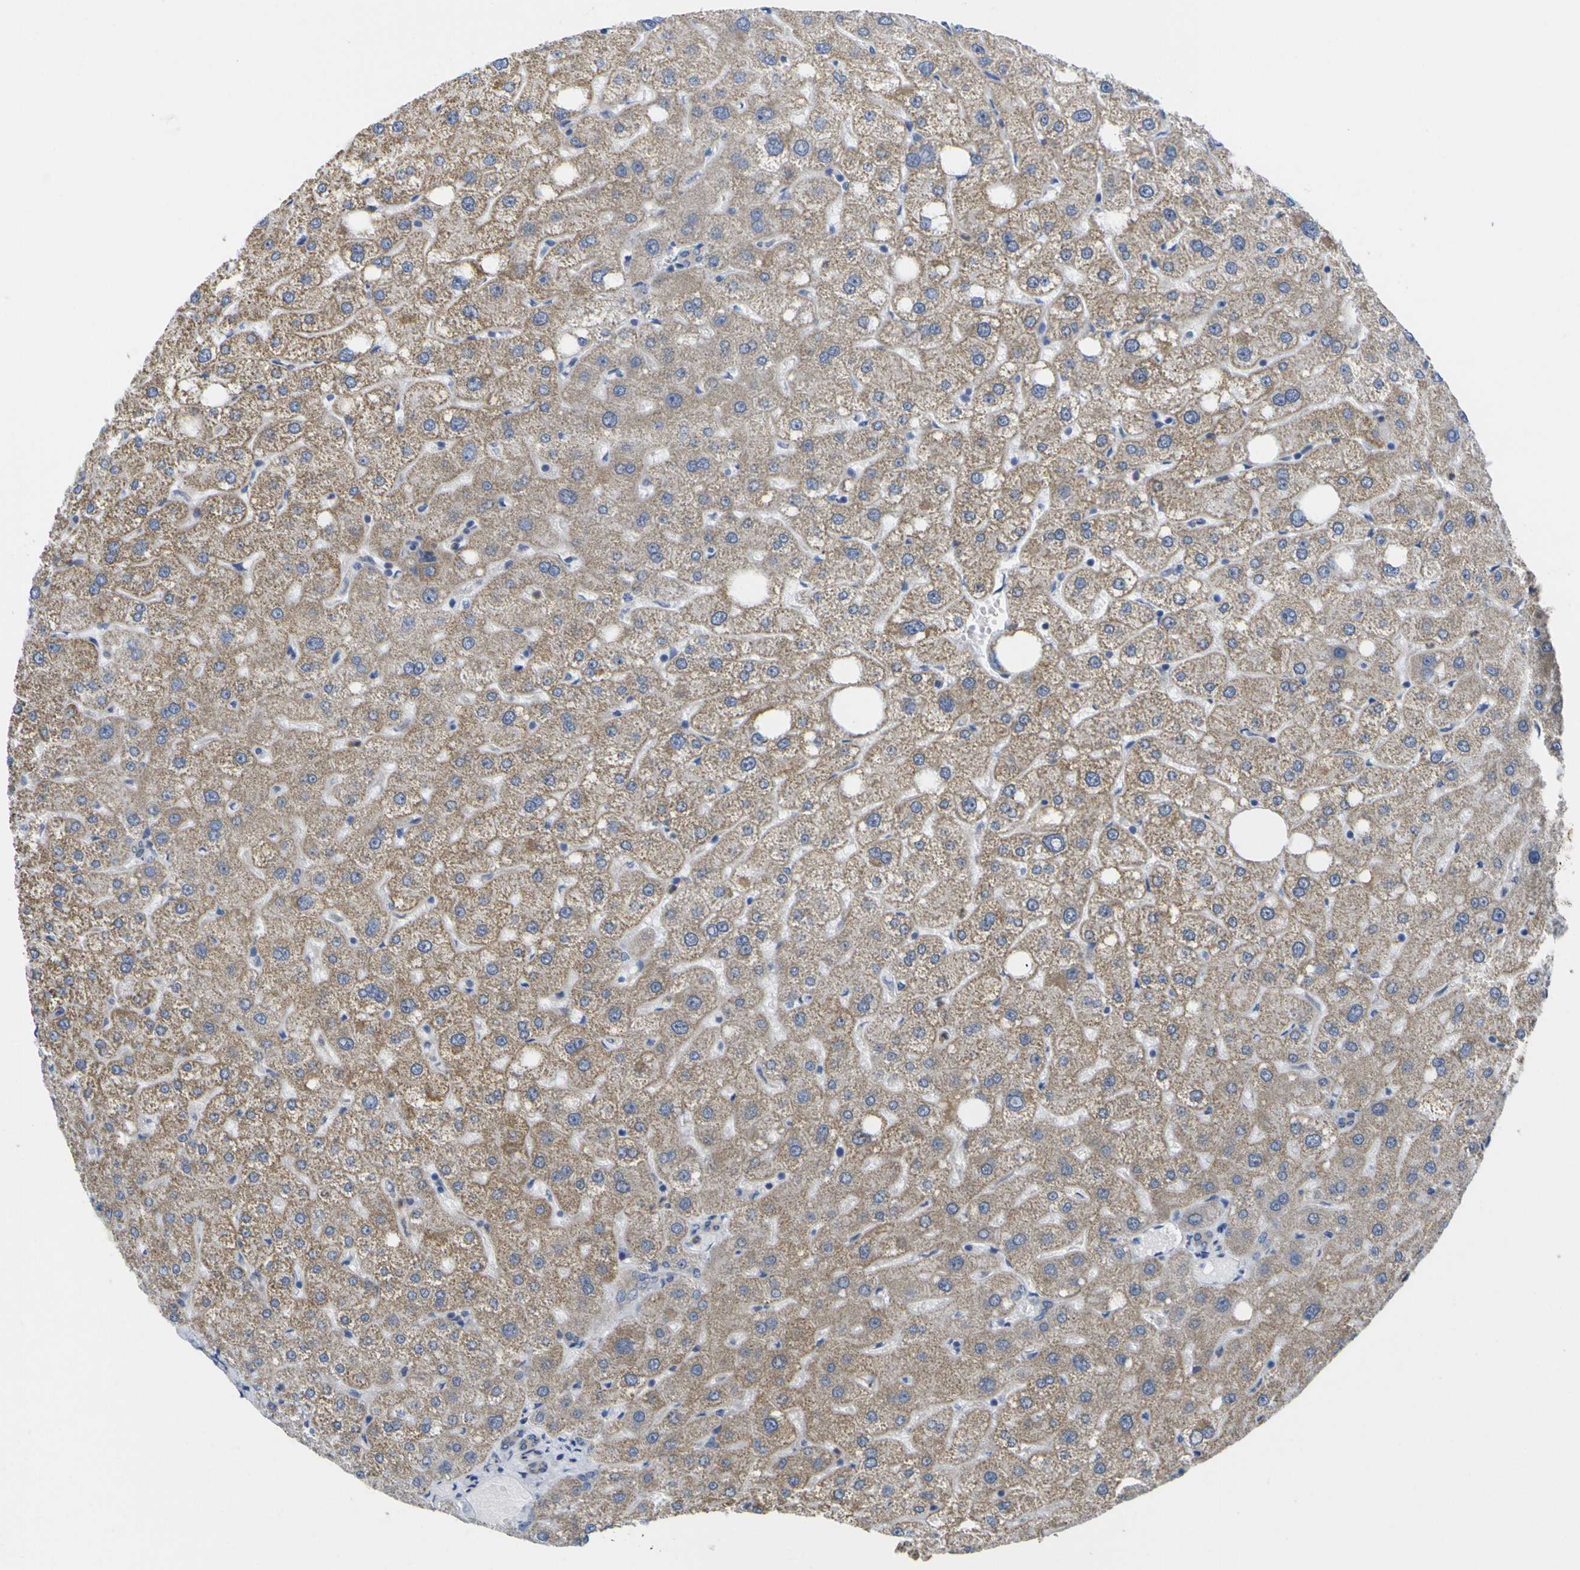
{"staining": {"intensity": "weak", "quantity": ">75%", "location": "cytoplasmic/membranous"}, "tissue": "liver", "cell_type": "Cholangiocytes", "image_type": "normal", "snomed": [{"axis": "morphology", "description": "Normal tissue, NOS"}, {"axis": "topography", "description": "Liver"}], "caption": "Immunohistochemical staining of normal liver shows >75% levels of weak cytoplasmic/membranous protein positivity in approximately >75% of cholangiocytes.", "gene": "USH1C", "patient": {"sex": "male", "age": 73}}